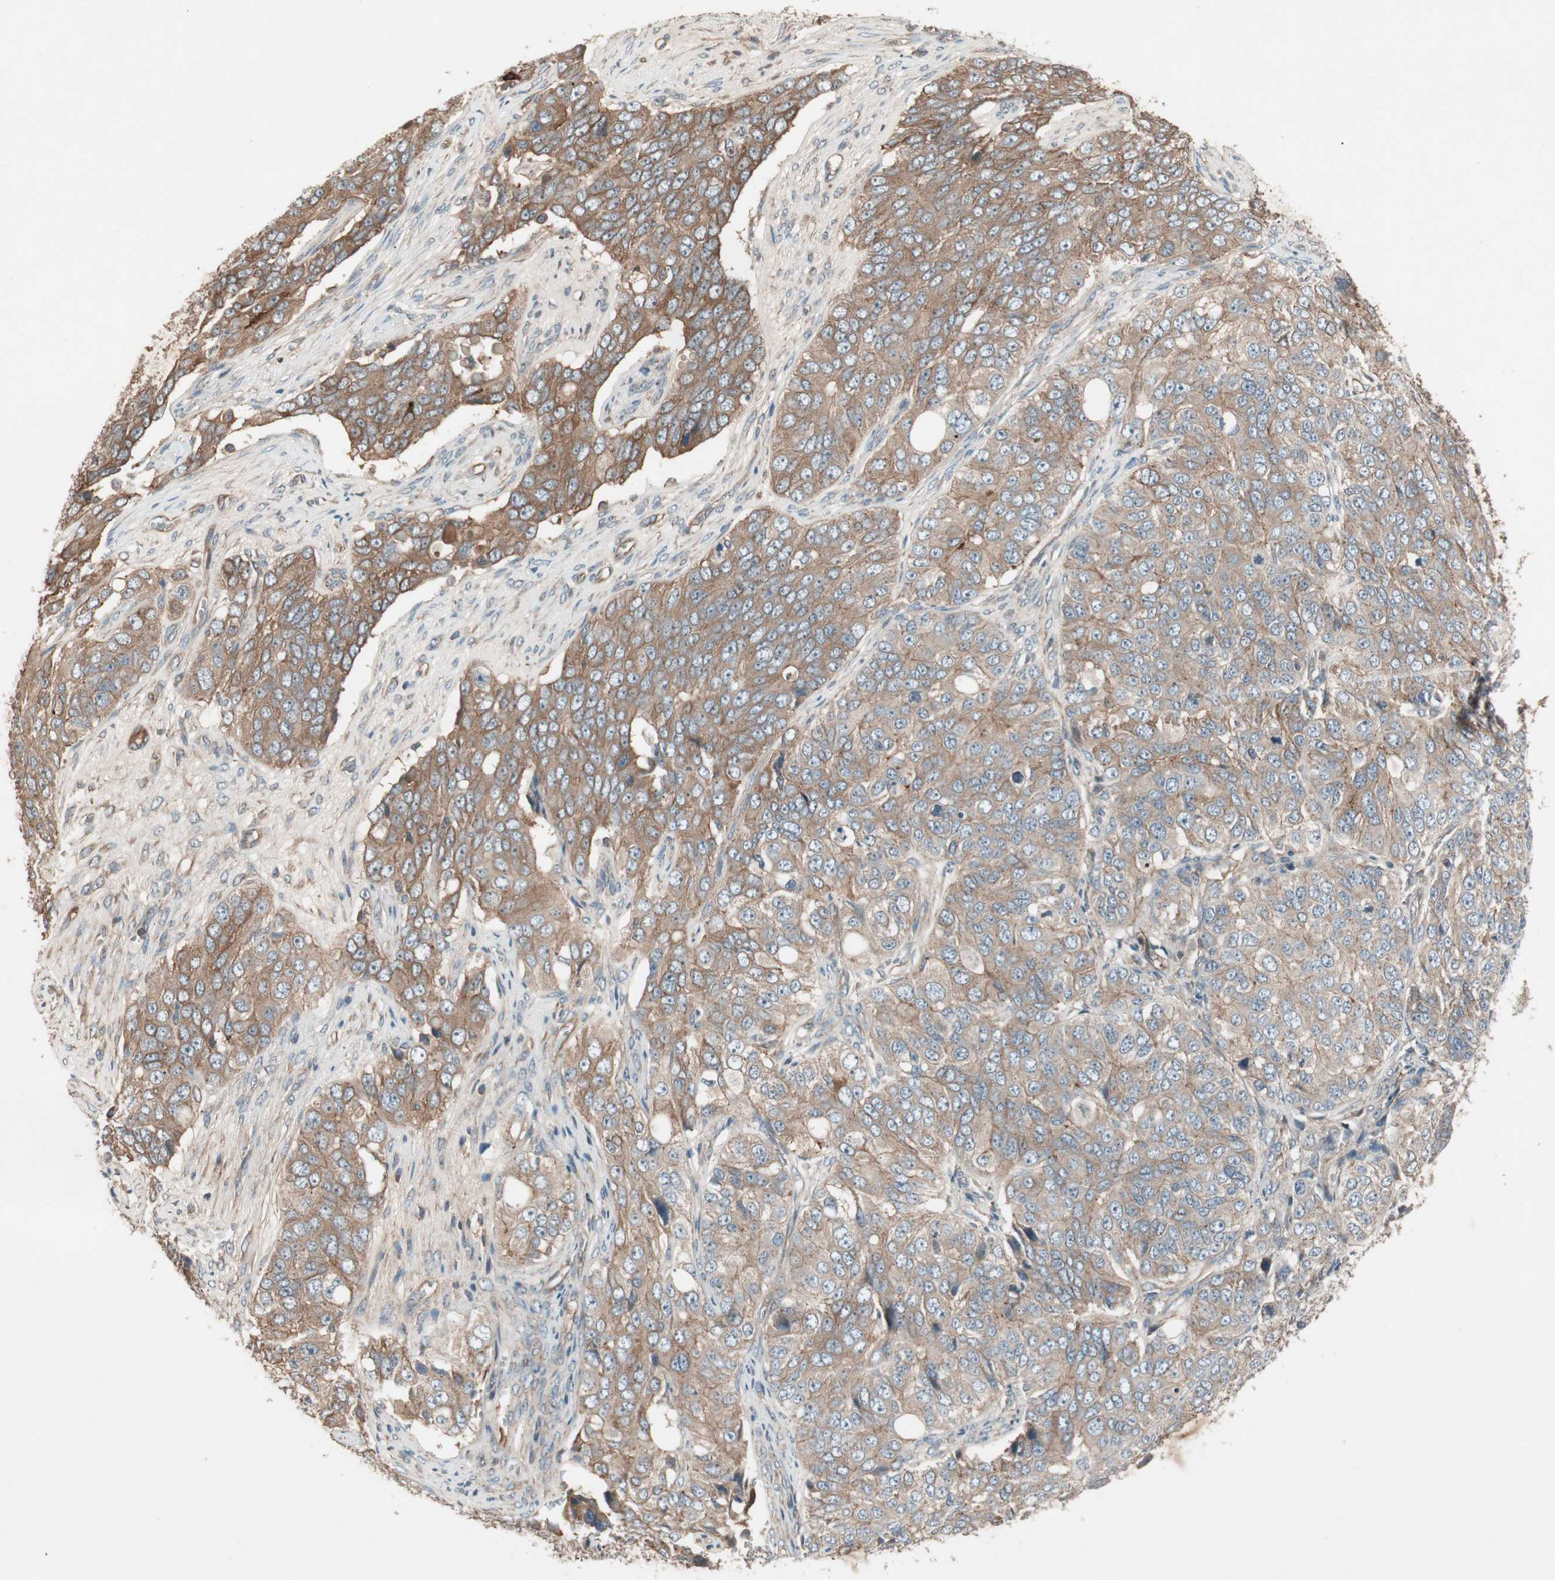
{"staining": {"intensity": "moderate", "quantity": ">75%", "location": "cytoplasmic/membranous"}, "tissue": "ovarian cancer", "cell_type": "Tumor cells", "image_type": "cancer", "snomed": [{"axis": "morphology", "description": "Carcinoma, endometroid"}, {"axis": "topography", "description": "Ovary"}], "caption": "This is an image of immunohistochemistry (IHC) staining of ovarian cancer (endometroid carcinoma), which shows moderate expression in the cytoplasmic/membranous of tumor cells.", "gene": "TFPI", "patient": {"sex": "female", "age": 51}}